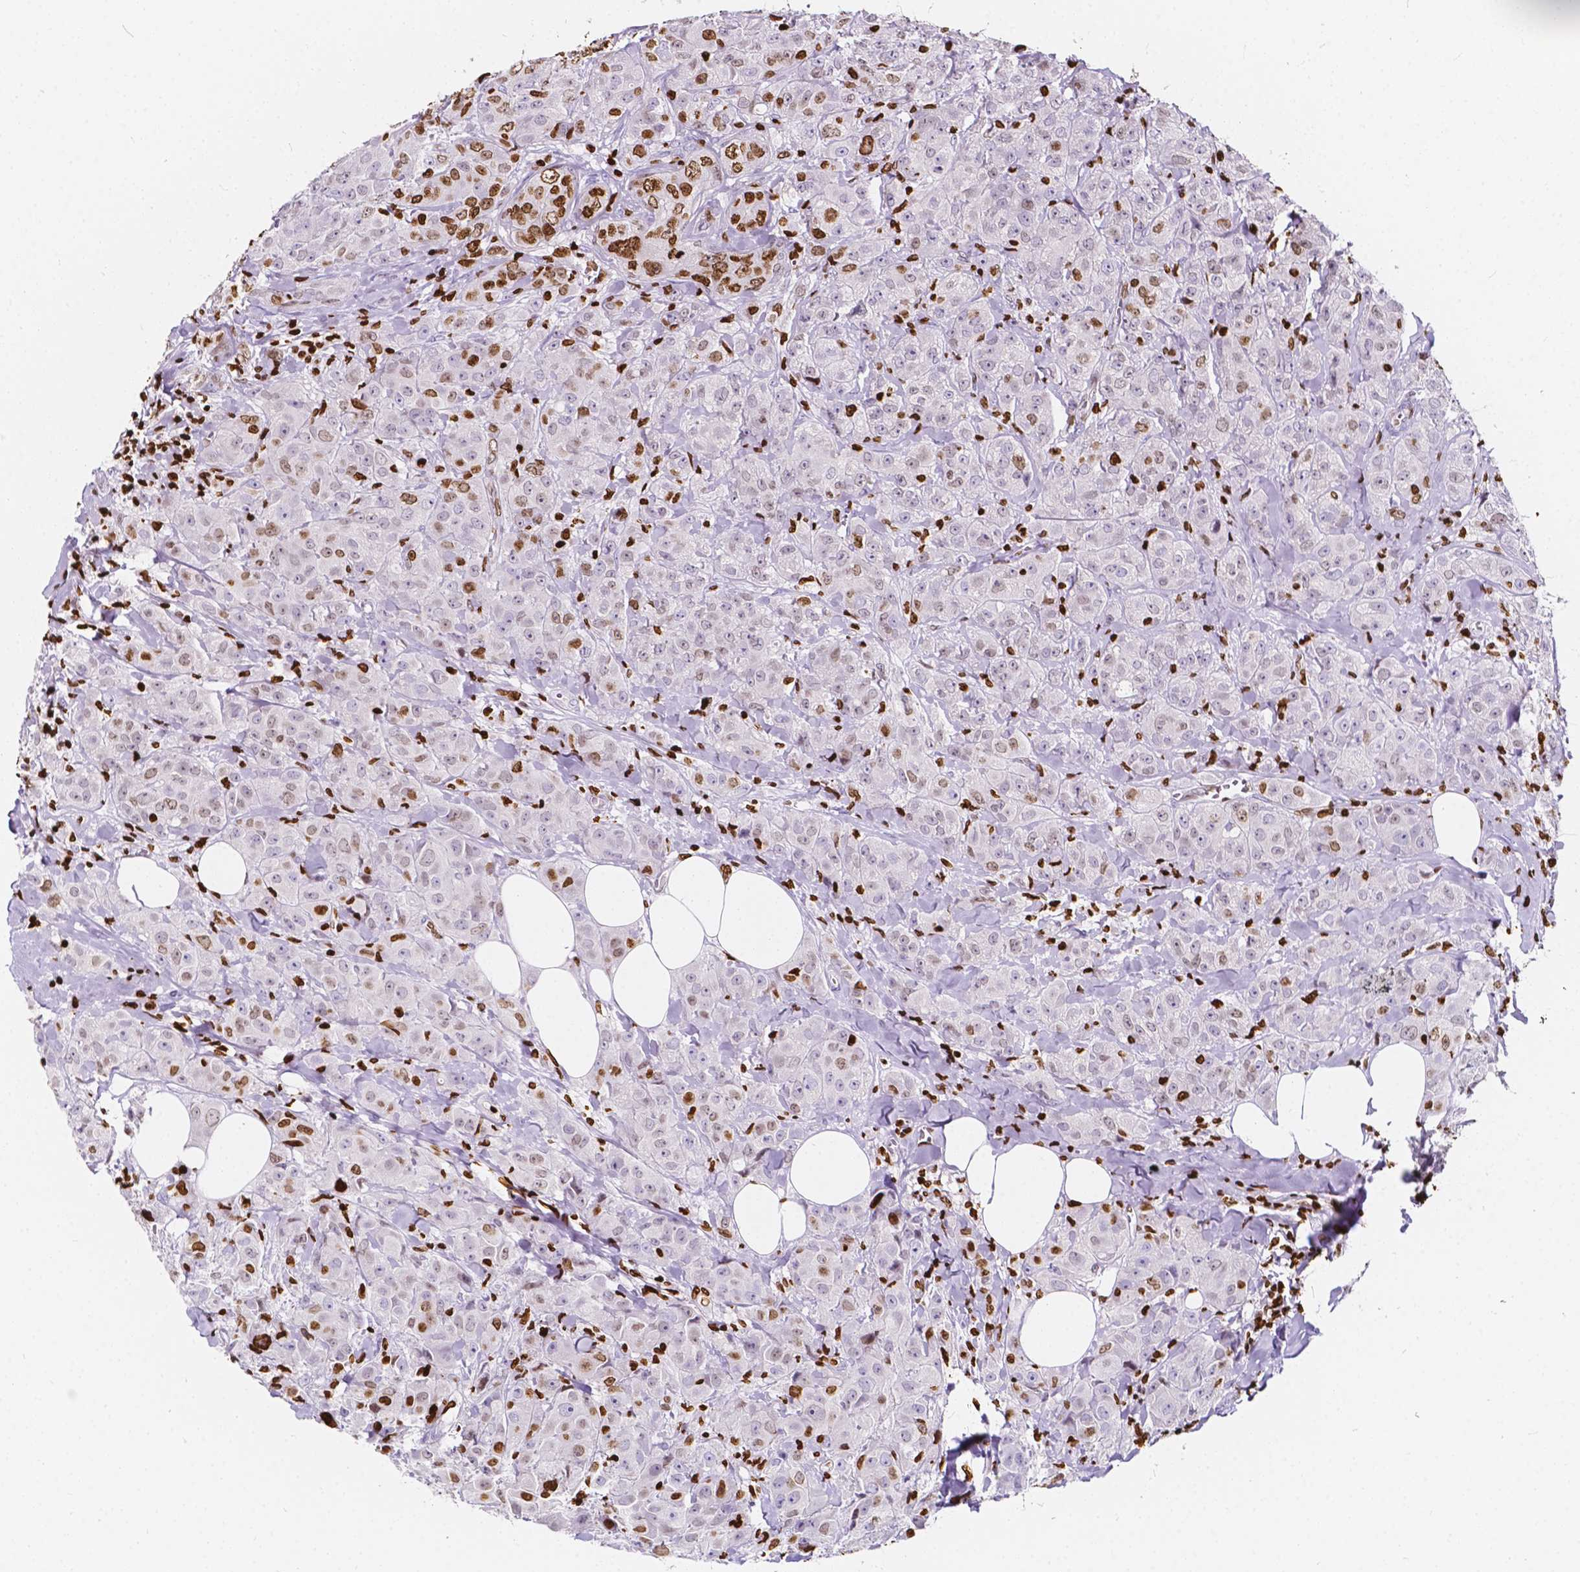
{"staining": {"intensity": "strong", "quantity": "<25%", "location": "nuclear"}, "tissue": "breast cancer", "cell_type": "Tumor cells", "image_type": "cancer", "snomed": [{"axis": "morphology", "description": "Duct carcinoma"}, {"axis": "topography", "description": "Breast"}], "caption": "Protein expression analysis of breast cancer exhibits strong nuclear expression in about <25% of tumor cells.", "gene": "CBY3", "patient": {"sex": "female", "age": 43}}